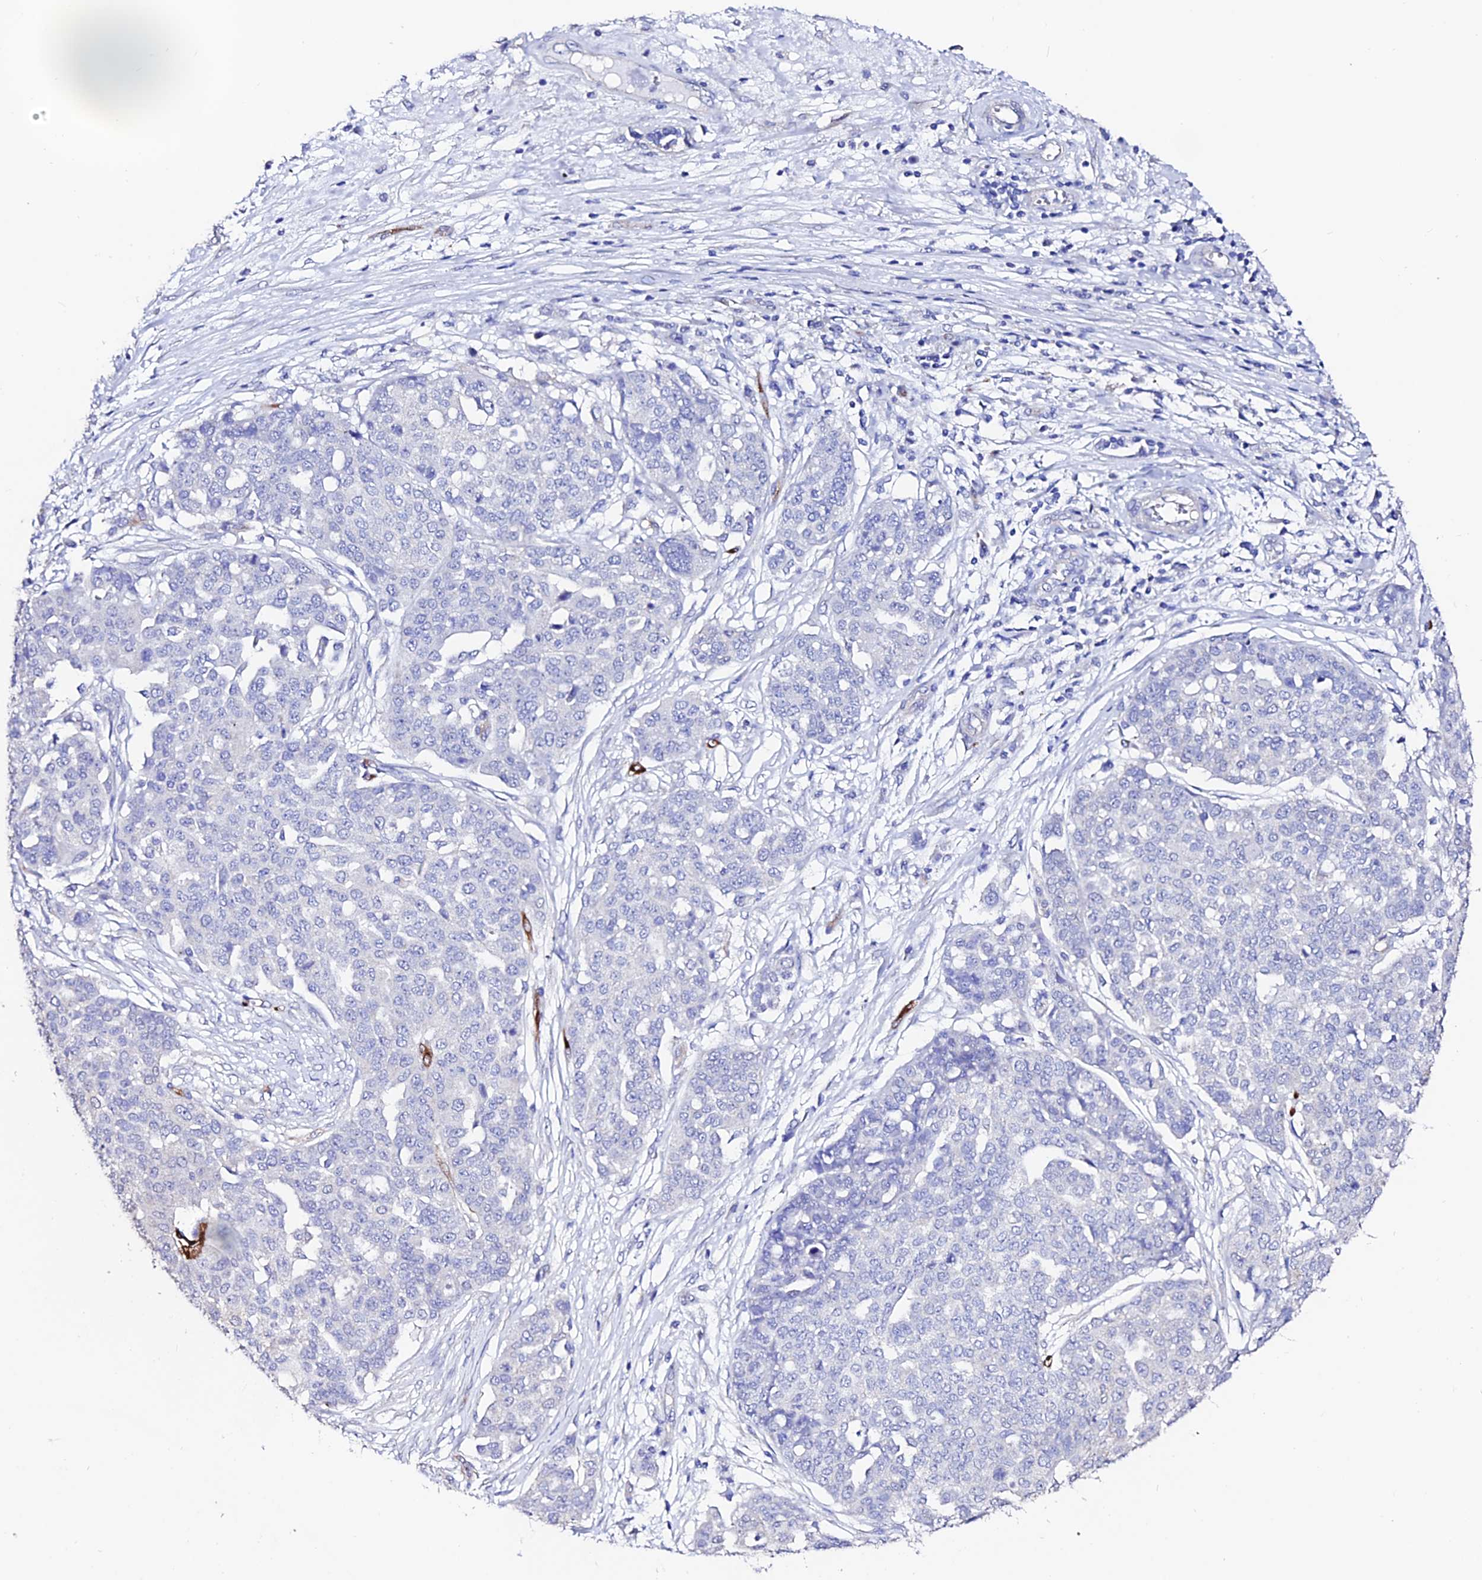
{"staining": {"intensity": "negative", "quantity": "none", "location": "none"}, "tissue": "ovarian cancer", "cell_type": "Tumor cells", "image_type": "cancer", "snomed": [{"axis": "morphology", "description": "Cystadenocarcinoma, serous, NOS"}, {"axis": "topography", "description": "Soft tissue"}, {"axis": "topography", "description": "Ovary"}], "caption": "The image shows no staining of tumor cells in ovarian serous cystadenocarcinoma.", "gene": "ESM1", "patient": {"sex": "female", "age": 57}}